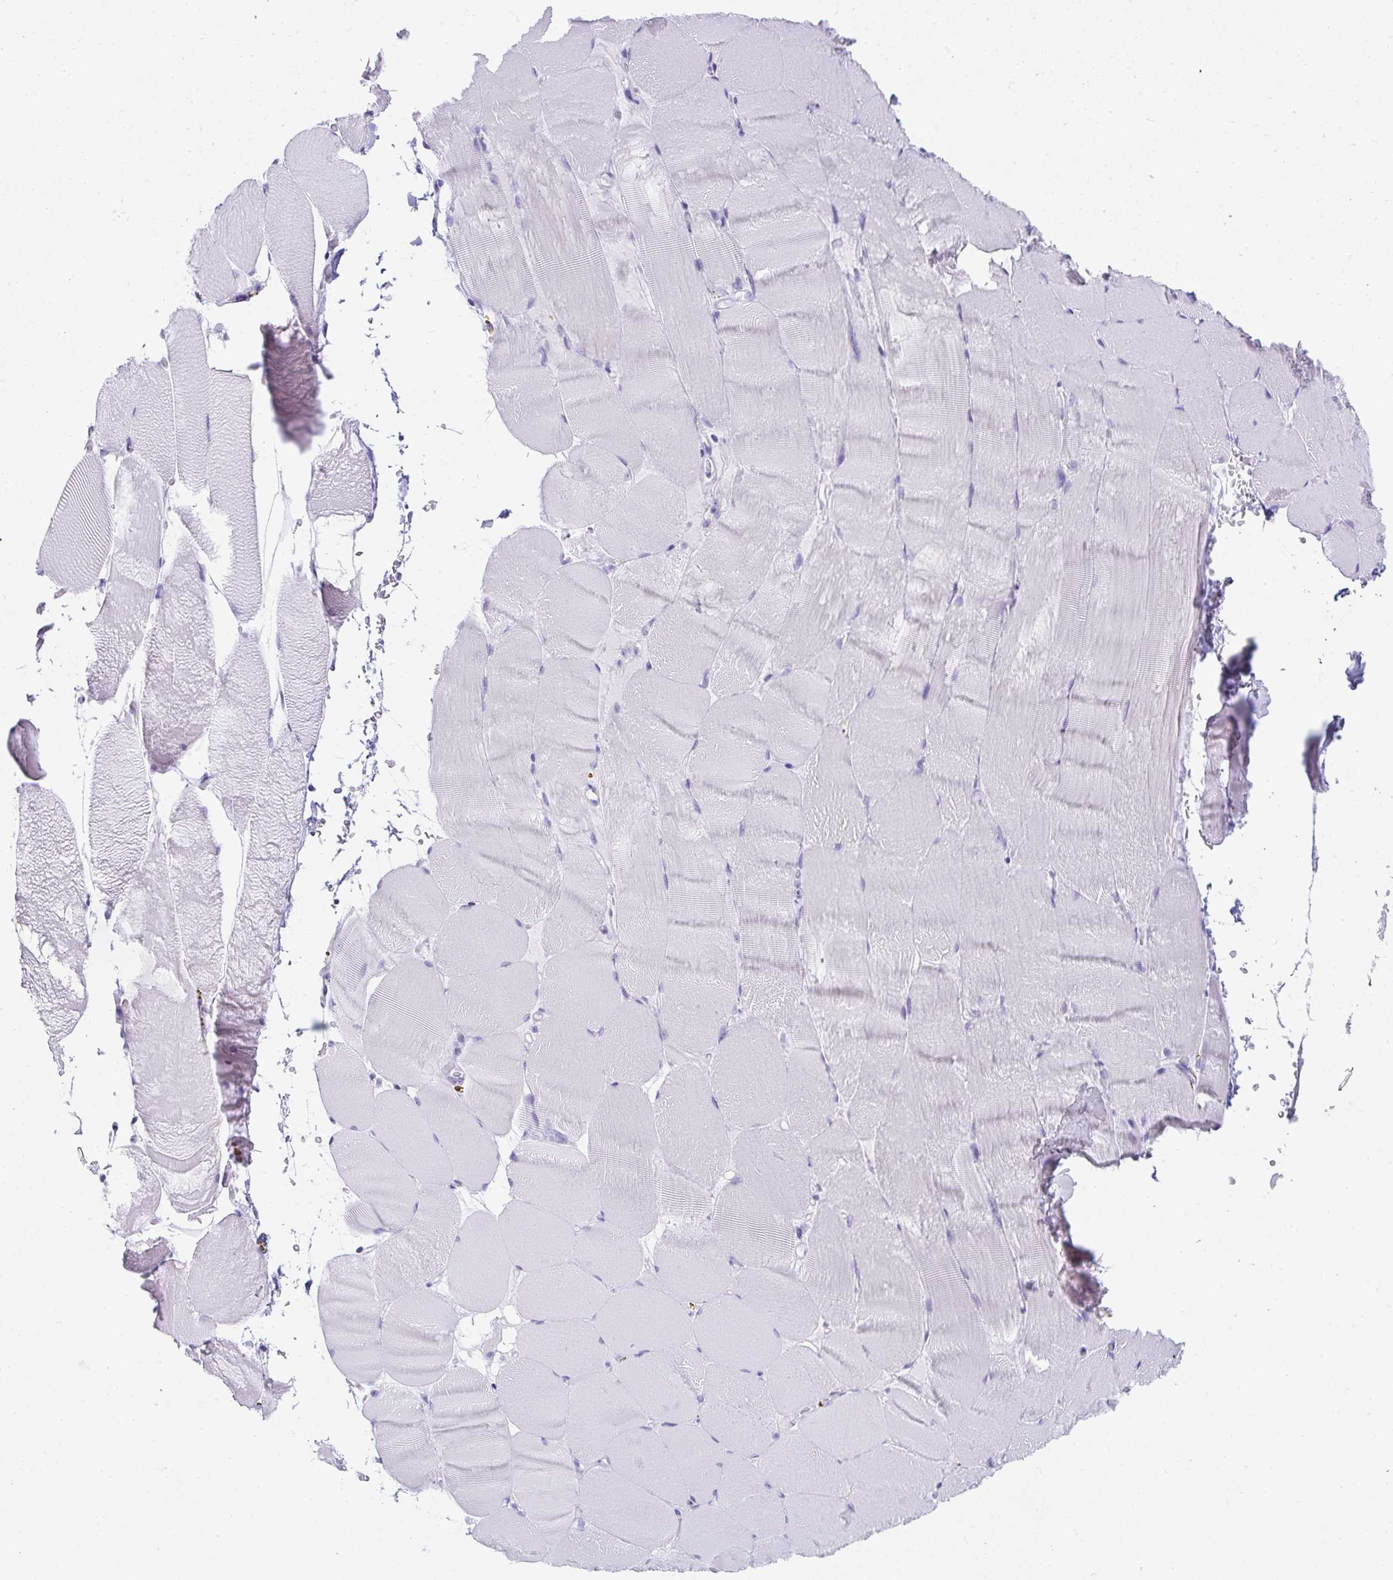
{"staining": {"intensity": "negative", "quantity": "none", "location": "none"}, "tissue": "skeletal muscle", "cell_type": "Myocytes", "image_type": "normal", "snomed": [{"axis": "morphology", "description": "Normal tissue, NOS"}, {"axis": "topography", "description": "Skeletal muscle"}], "caption": "The immunohistochemistry (IHC) micrograph has no significant expression in myocytes of skeletal muscle. (DAB IHC with hematoxylin counter stain).", "gene": "PRND", "patient": {"sex": "female", "age": 37}}